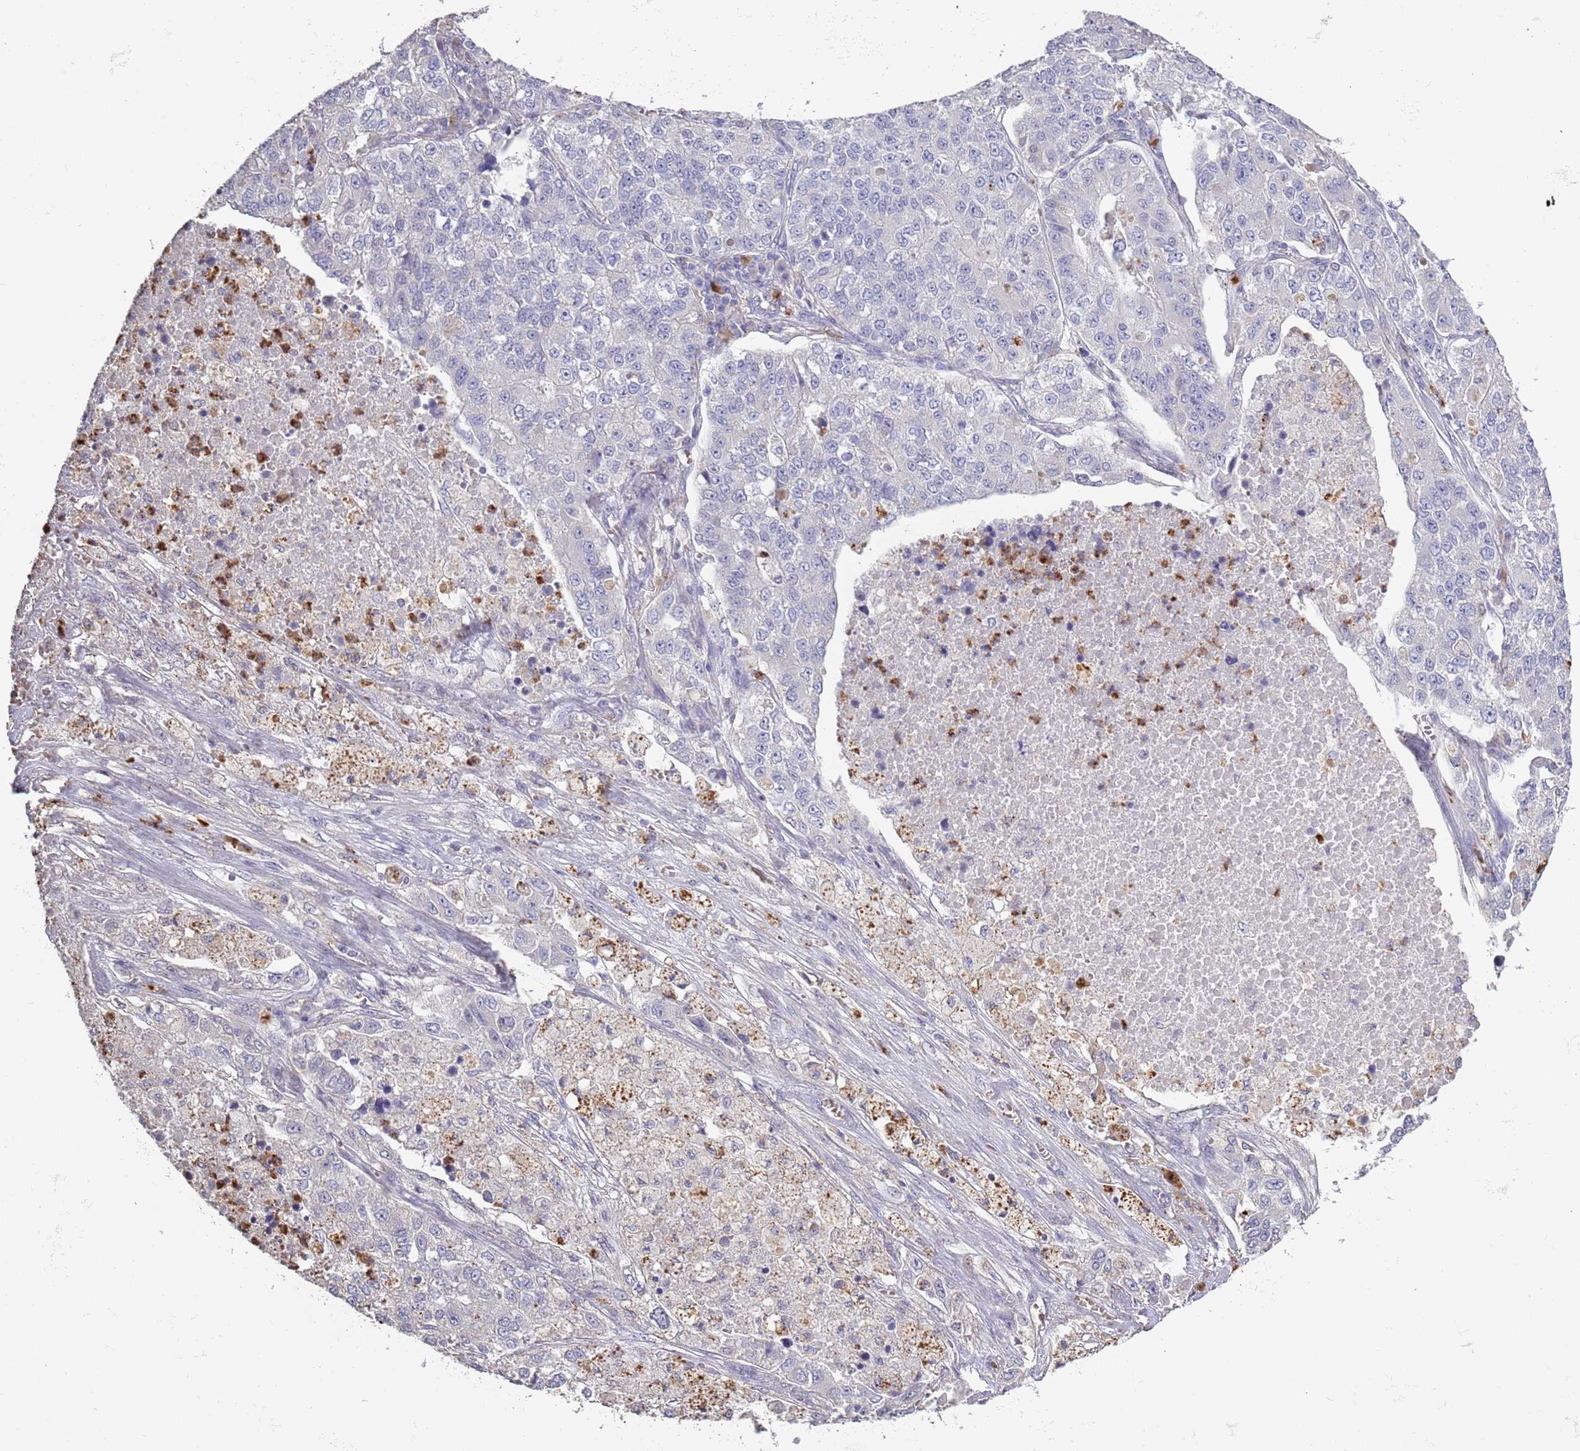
{"staining": {"intensity": "negative", "quantity": "none", "location": "none"}, "tissue": "lung cancer", "cell_type": "Tumor cells", "image_type": "cancer", "snomed": [{"axis": "morphology", "description": "Adenocarcinoma, NOS"}, {"axis": "topography", "description": "Lung"}], "caption": "The immunohistochemistry (IHC) photomicrograph has no significant staining in tumor cells of adenocarcinoma (lung) tissue. (DAB immunohistochemistry visualized using brightfield microscopy, high magnification).", "gene": "P2RY13", "patient": {"sex": "male", "age": 49}}